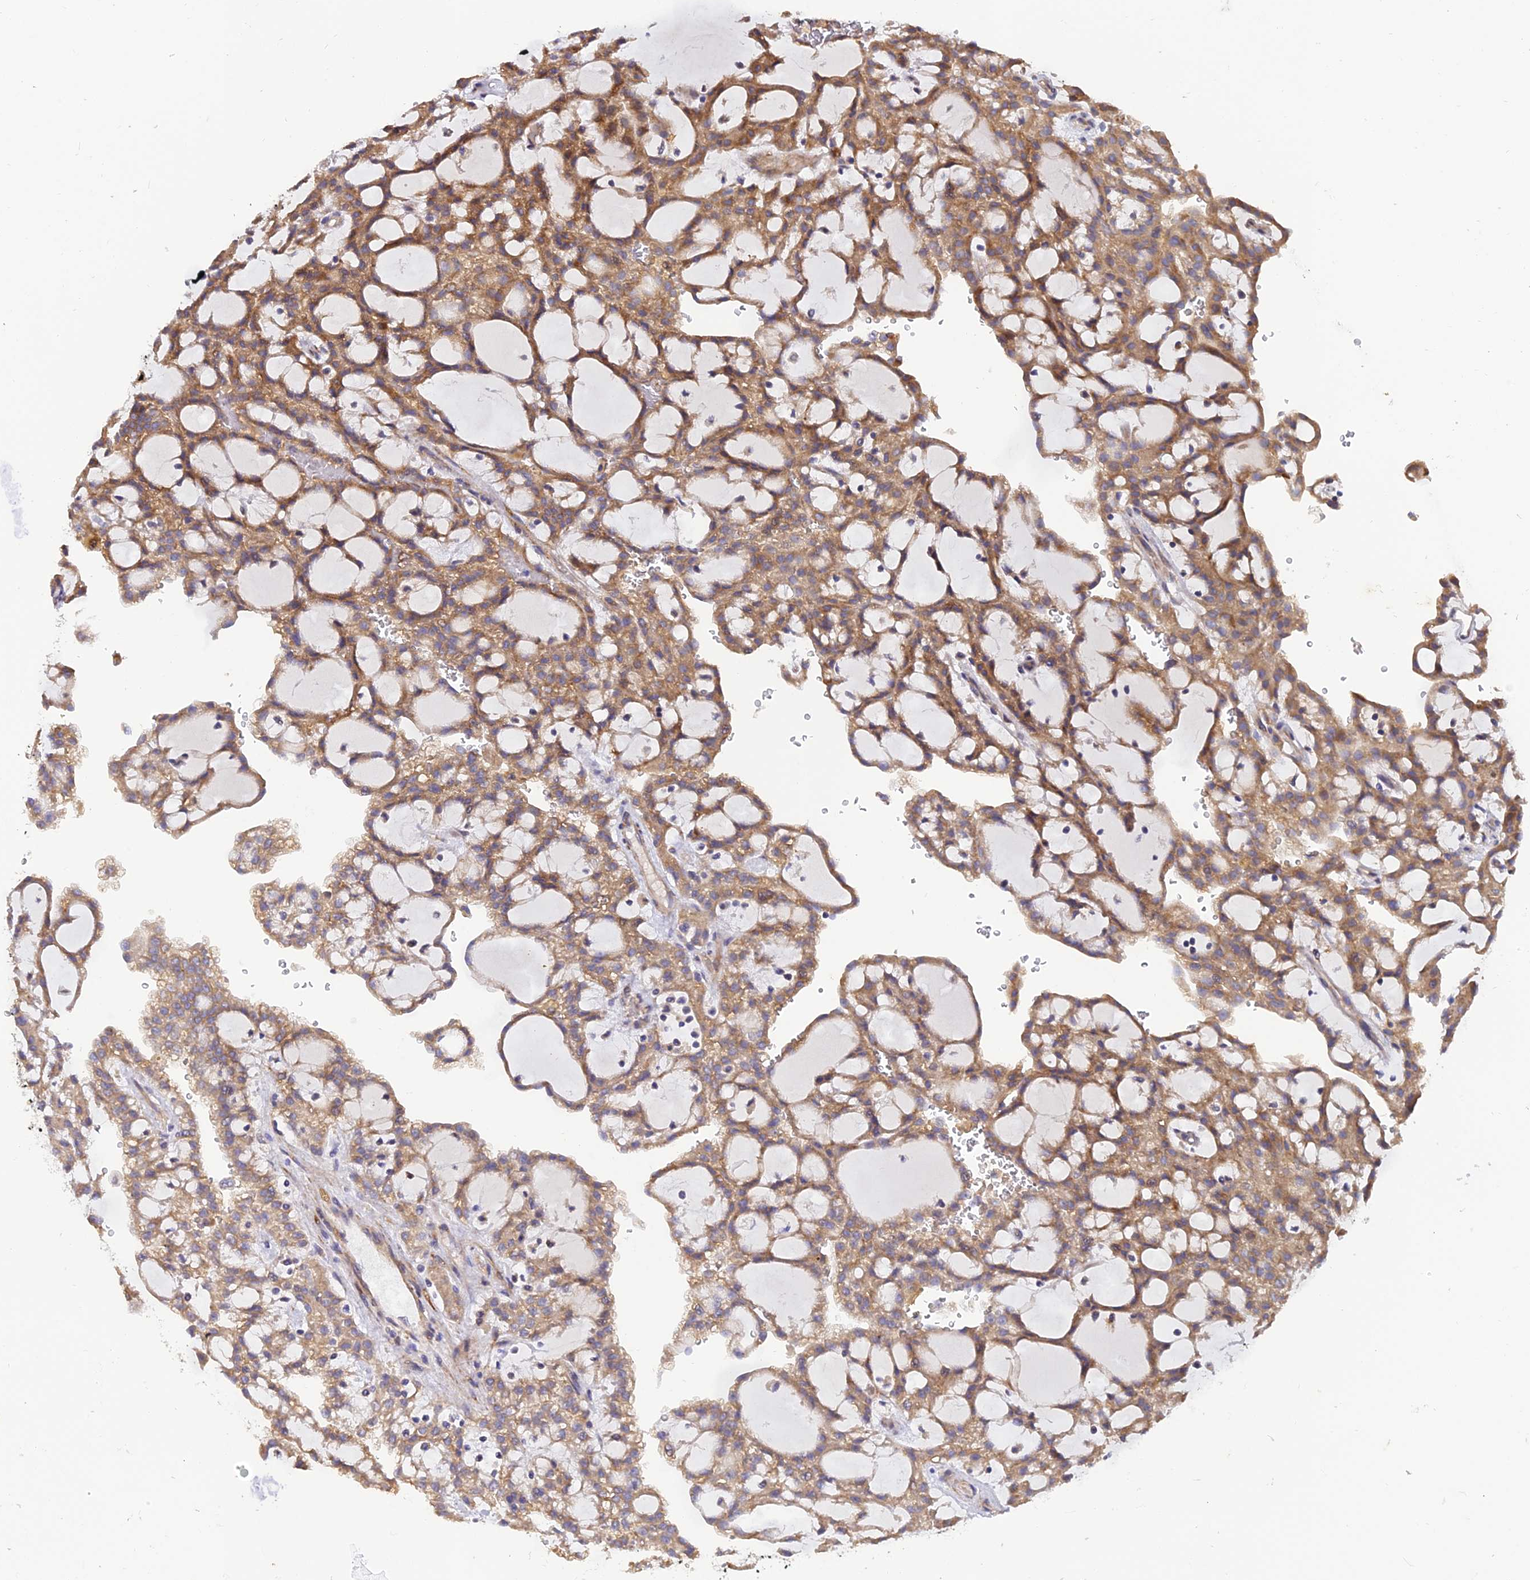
{"staining": {"intensity": "moderate", "quantity": ">75%", "location": "cytoplasmic/membranous"}, "tissue": "renal cancer", "cell_type": "Tumor cells", "image_type": "cancer", "snomed": [{"axis": "morphology", "description": "Adenocarcinoma, NOS"}, {"axis": "topography", "description": "Kidney"}], "caption": "The micrograph displays a brown stain indicating the presence of a protein in the cytoplasmic/membranous of tumor cells in renal cancer.", "gene": "ARL8B", "patient": {"sex": "male", "age": 63}}